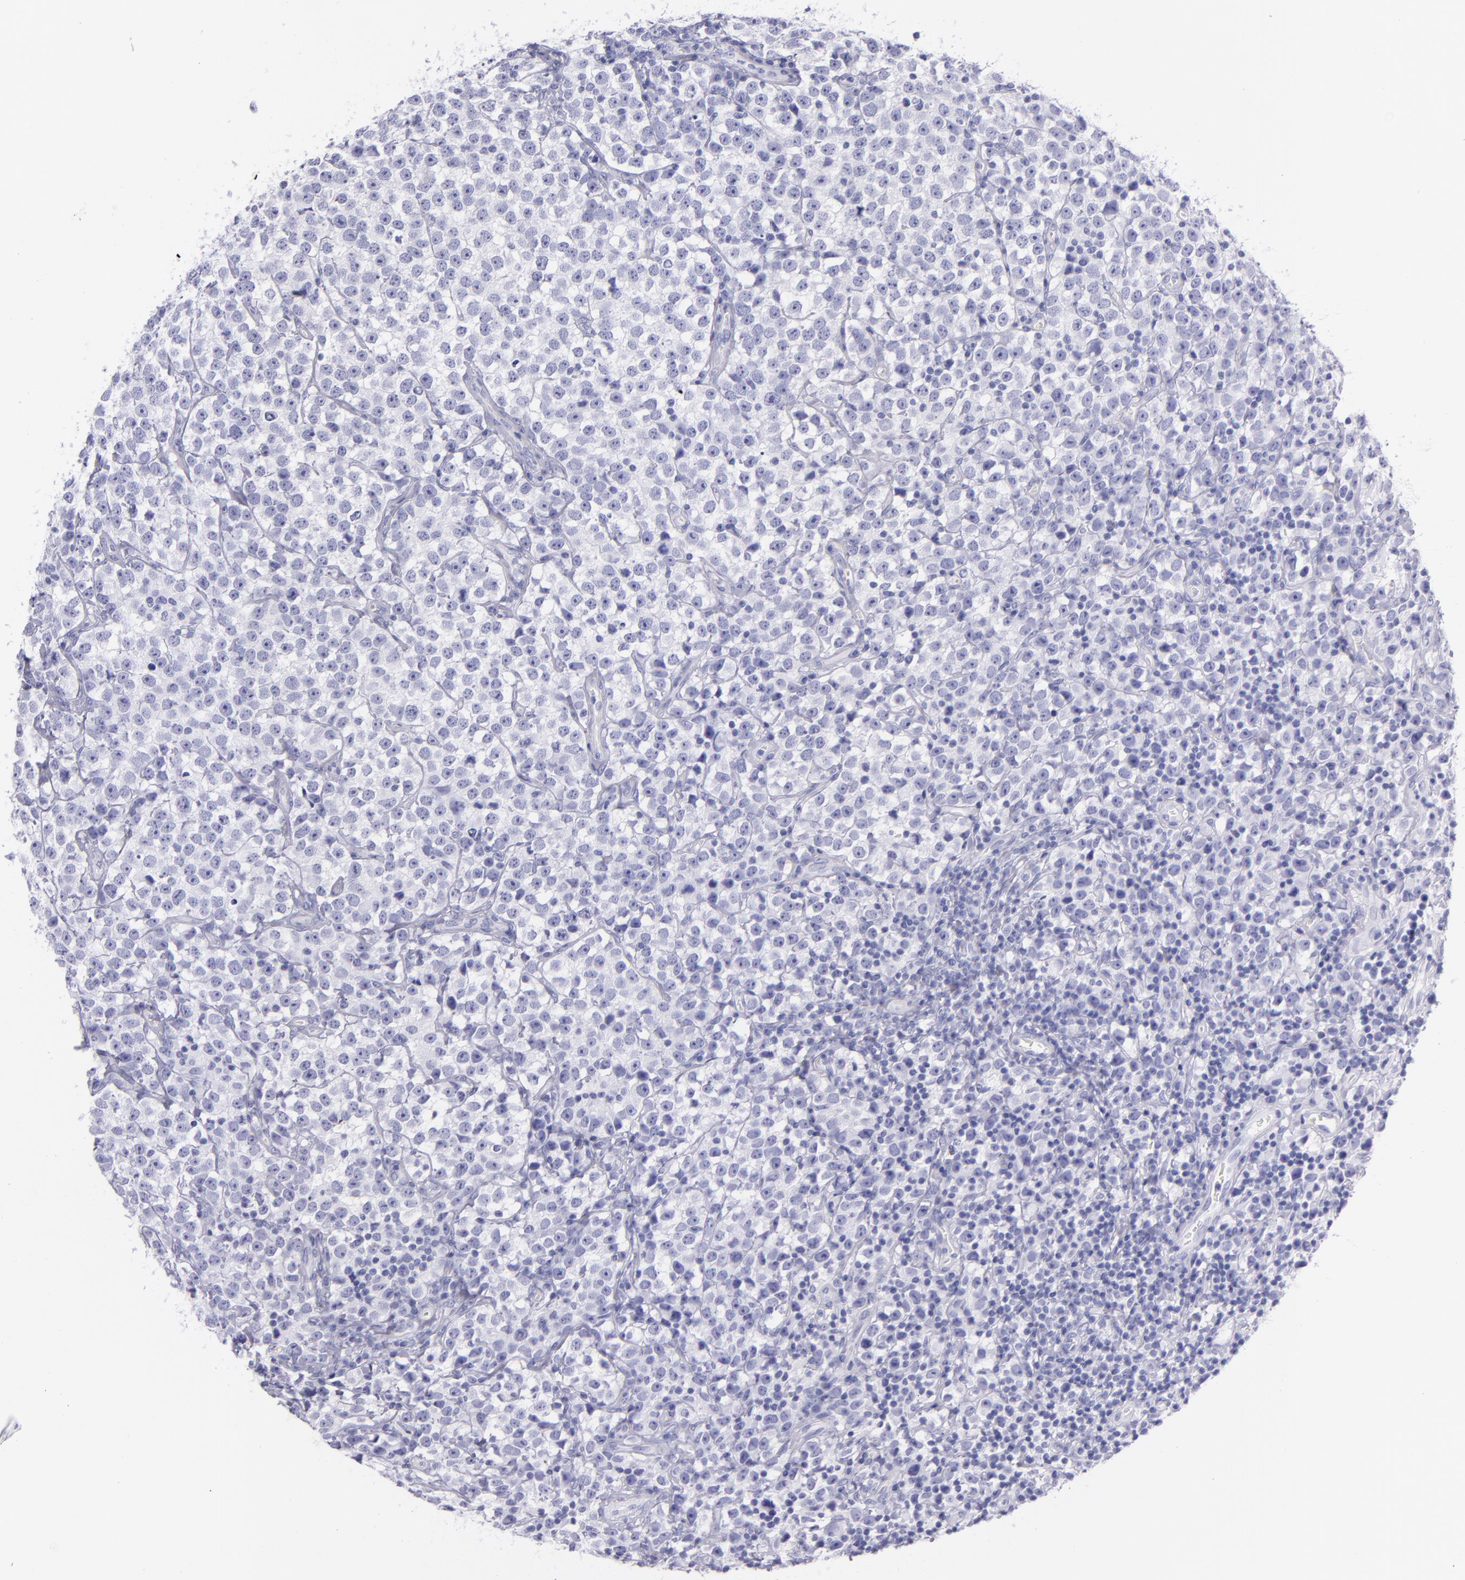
{"staining": {"intensity": "negative", "quantity": "none", "location": "none"}, "tissue": "testis cancer", "cell_type": "Tumor cells", "image_type": "cancer", "snomed": [{"axis": "morphology", "description": "Seminoma, NOS"}, {"axis": "topography", "description": "Testis"}], "caption": "There is no significant expression in tumor cells of testis cancer.", "gene": "SFTPA2", "patient": {"sex": "male", "age": 25}}